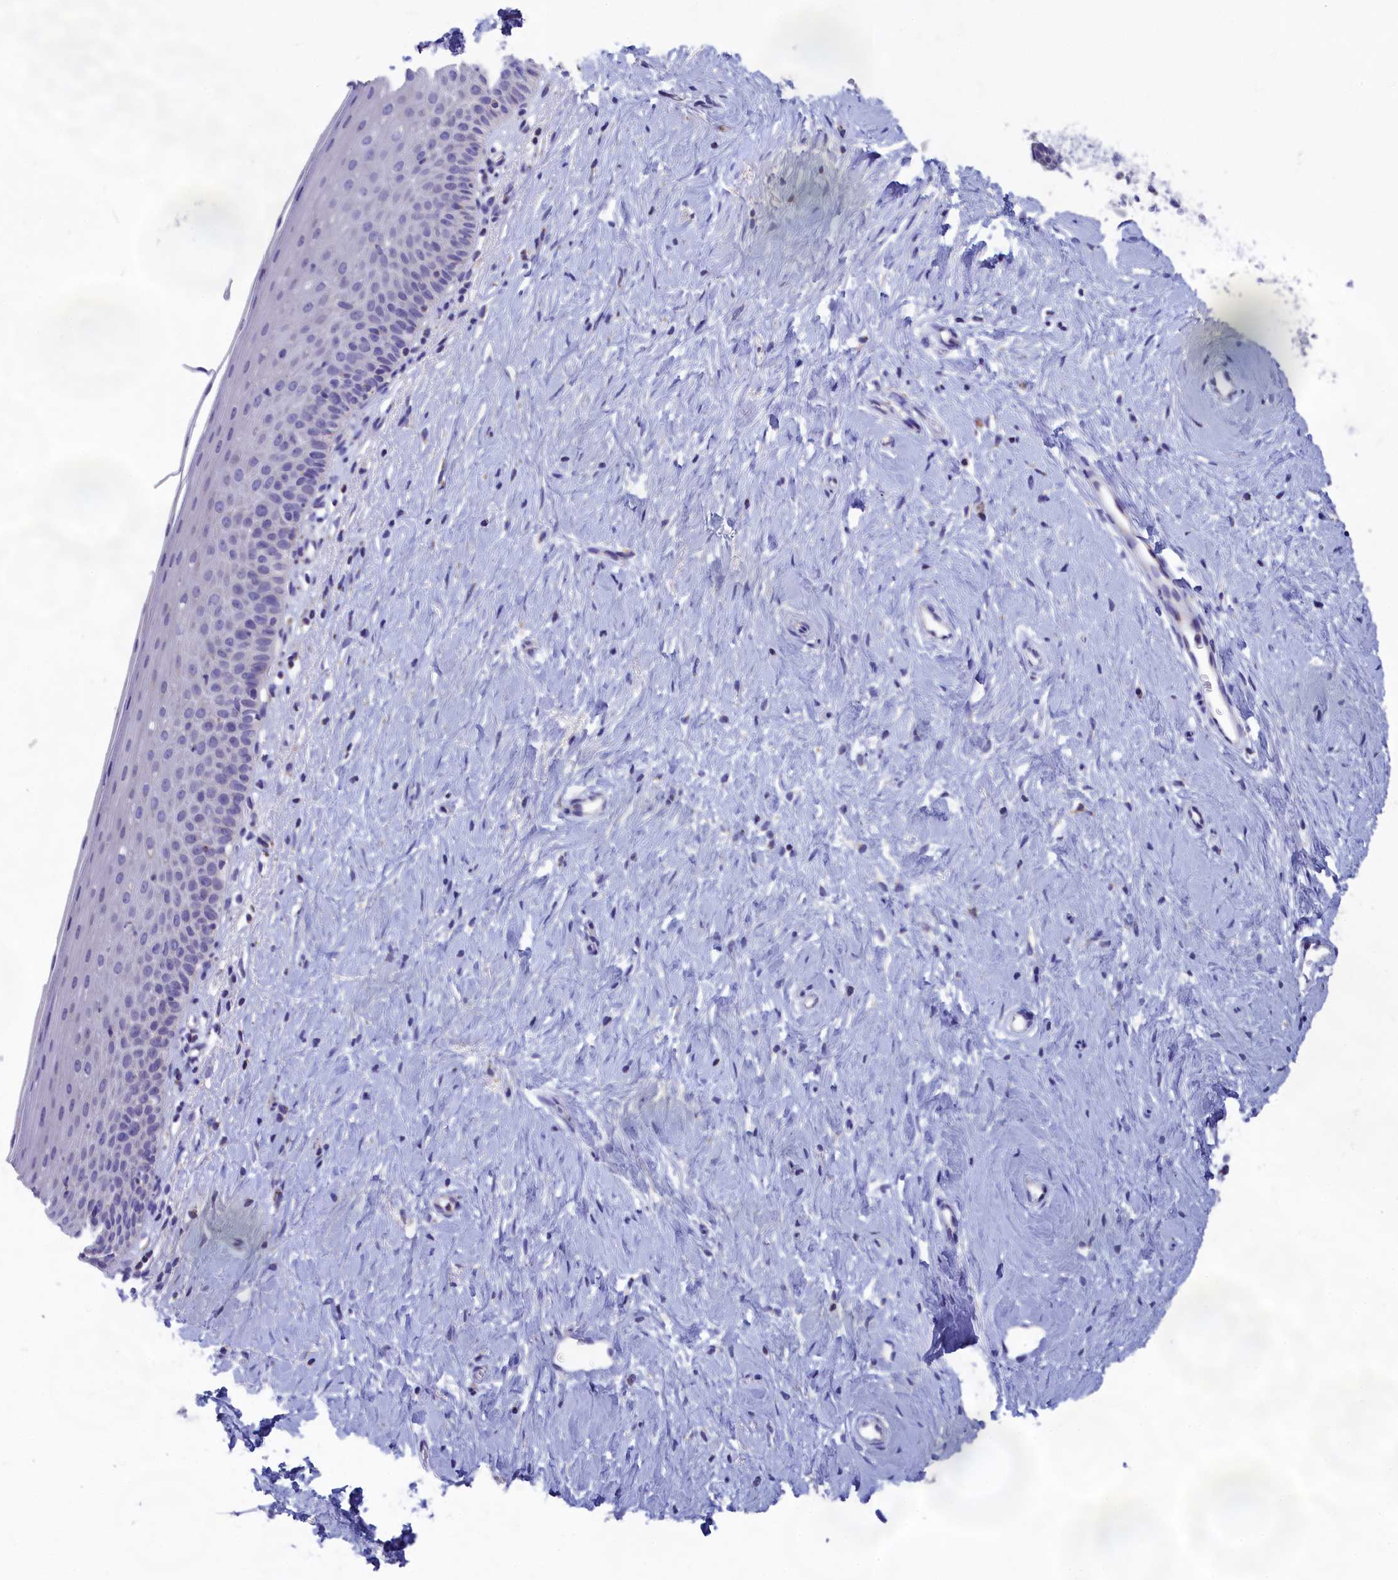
{"staining": {"intensity": "negative", "quantity": "none", "location": "none"}, "tissue": "cervix", "cell_type": "Glandular cells", "image_type": "normal", "snomed": [{"axis": "morphology", "description": "Normal tissue, NOS"}, {"axis": "topography", "description": "Cervix"}], "caption": "Photomicrograph shows no significant protein staining in glandular cells of unremarkable cervix.", "gene": "PRDM12", "patient": {"sex": "female", "age": 57}}